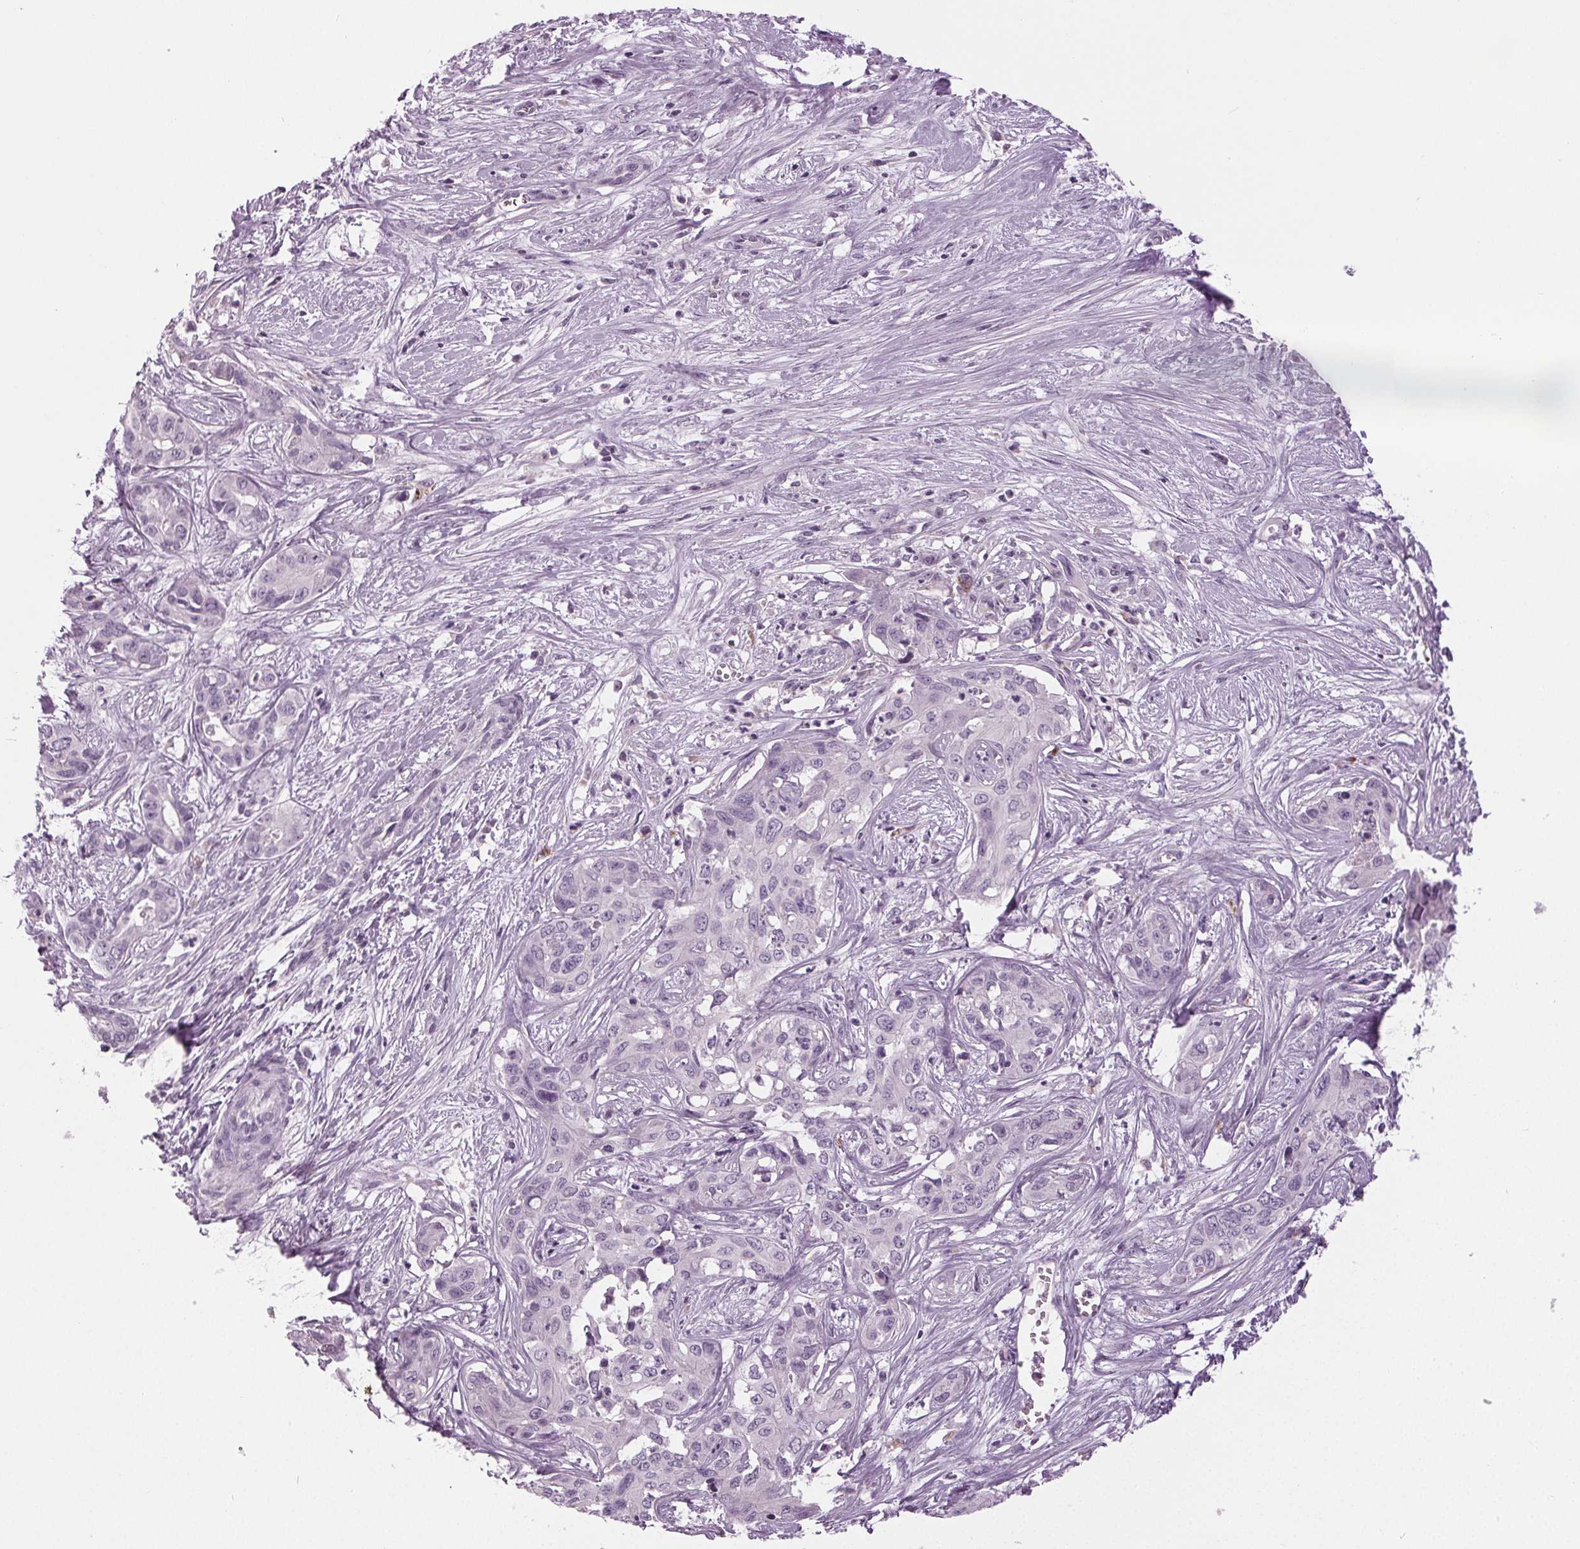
{"staining": {"intensity": "negative", "quantity": "none", "location": "none"}, "tissue": "liver cancer", "cell_type": "Tumor cells", "image_type": "cancer", "snomed": [{"axis": "morphology", "description": "Cholangiocarcinoma"}, {"axis": "topography", "description": "Liver"}], "caption": "Tumor cells show no significant protein expression in liver cholangiocarcinoma.", "gene": "DNAH12", "patient": {"sex": "female", "age": 65}}